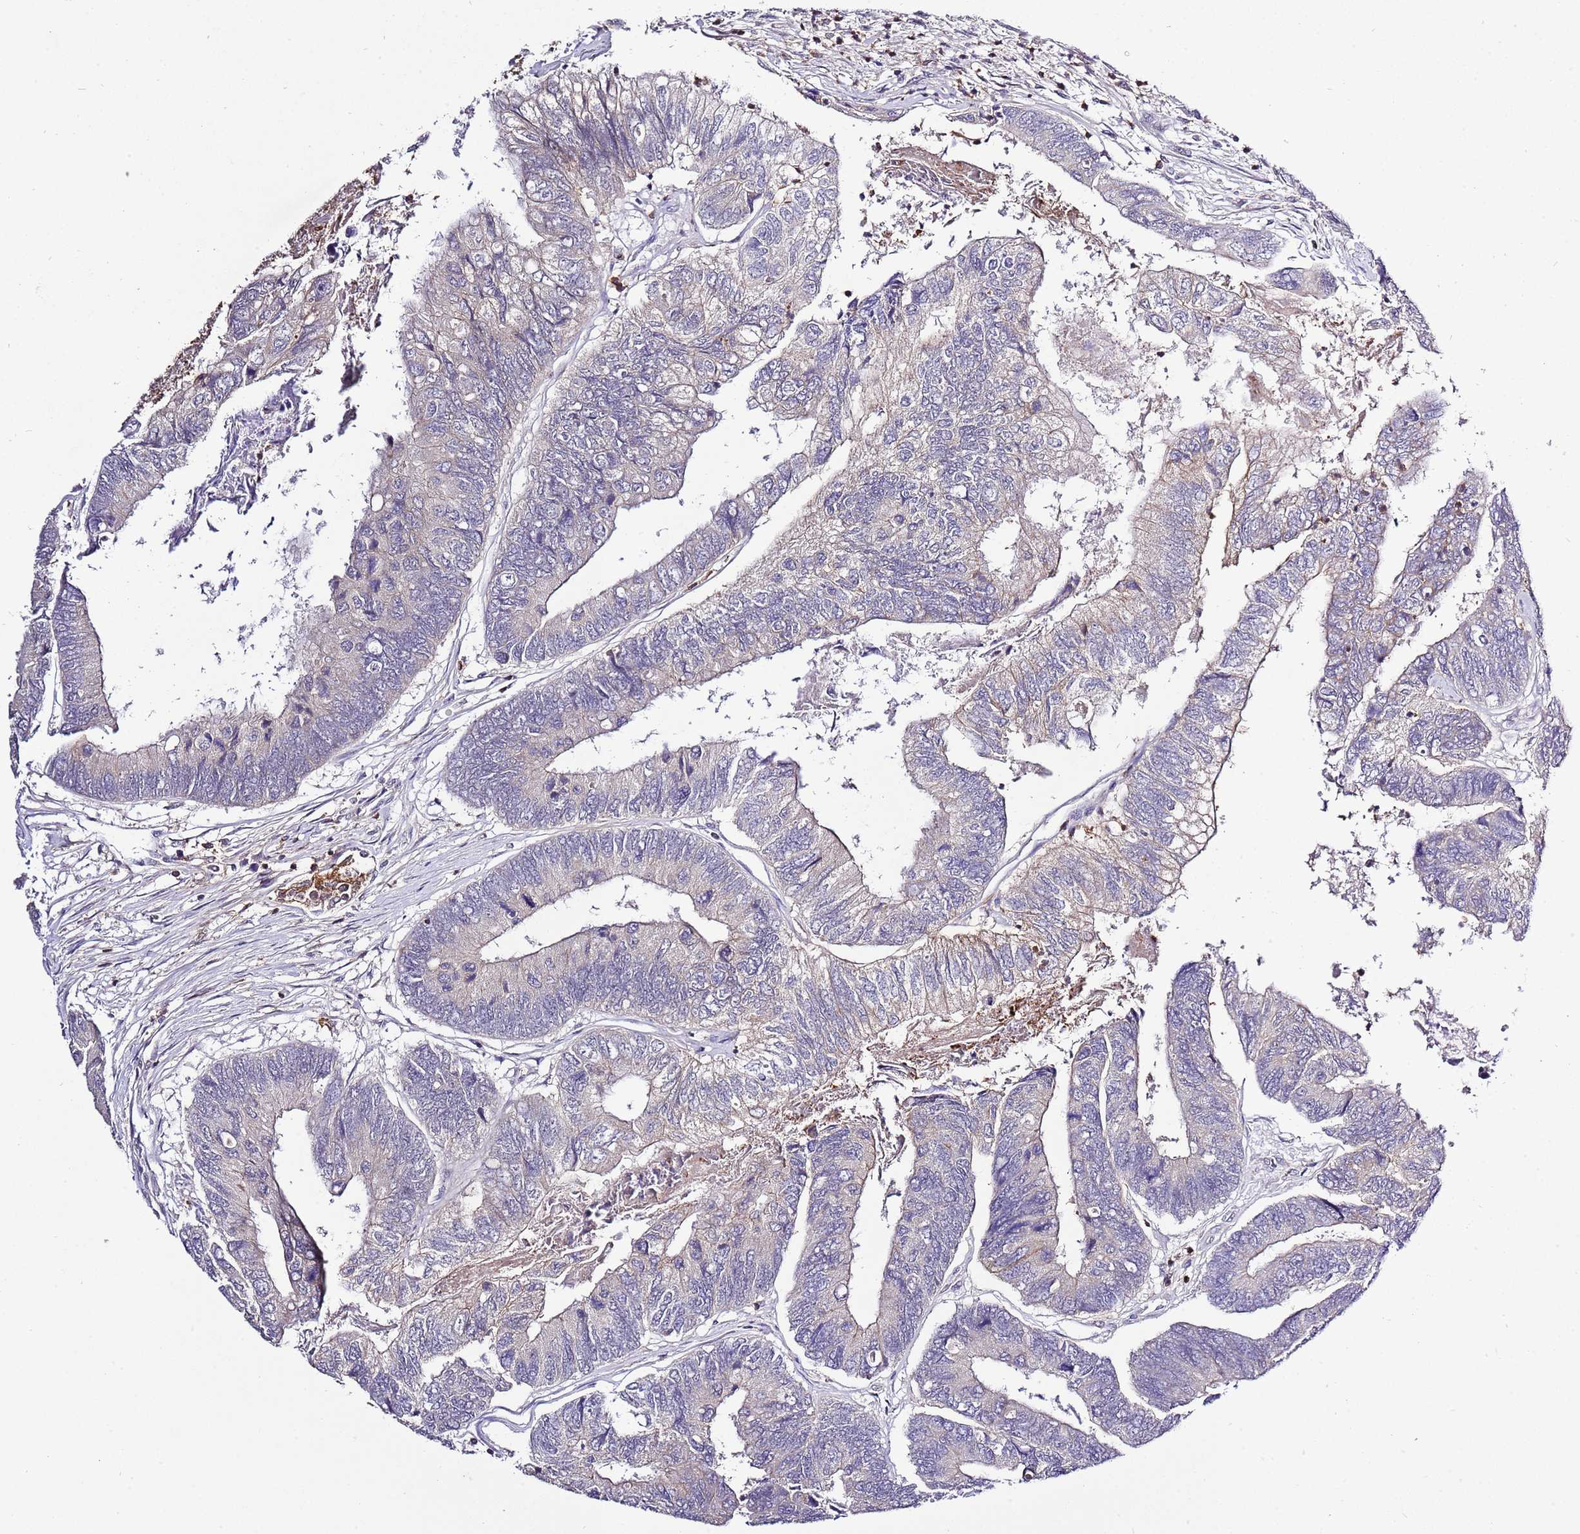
{"staining": {"intensity": "negative", "quantity": "none", "location": "none"}, "tissue": "colorectal cancer", "cell_type": "Tumor cells", "image_type": "cancer", "snomed": [{"axis": "morphology", "description": "Adenocarcinoma, NOS"}, {"axis": "topography", "description": "Colon"}], "caption": "There is no significant positivity in tumor cells of colorectal cancer (adenocarcinoma).", "gene": "EFHD1", "patient": {"sex": "female", "age": 67}}